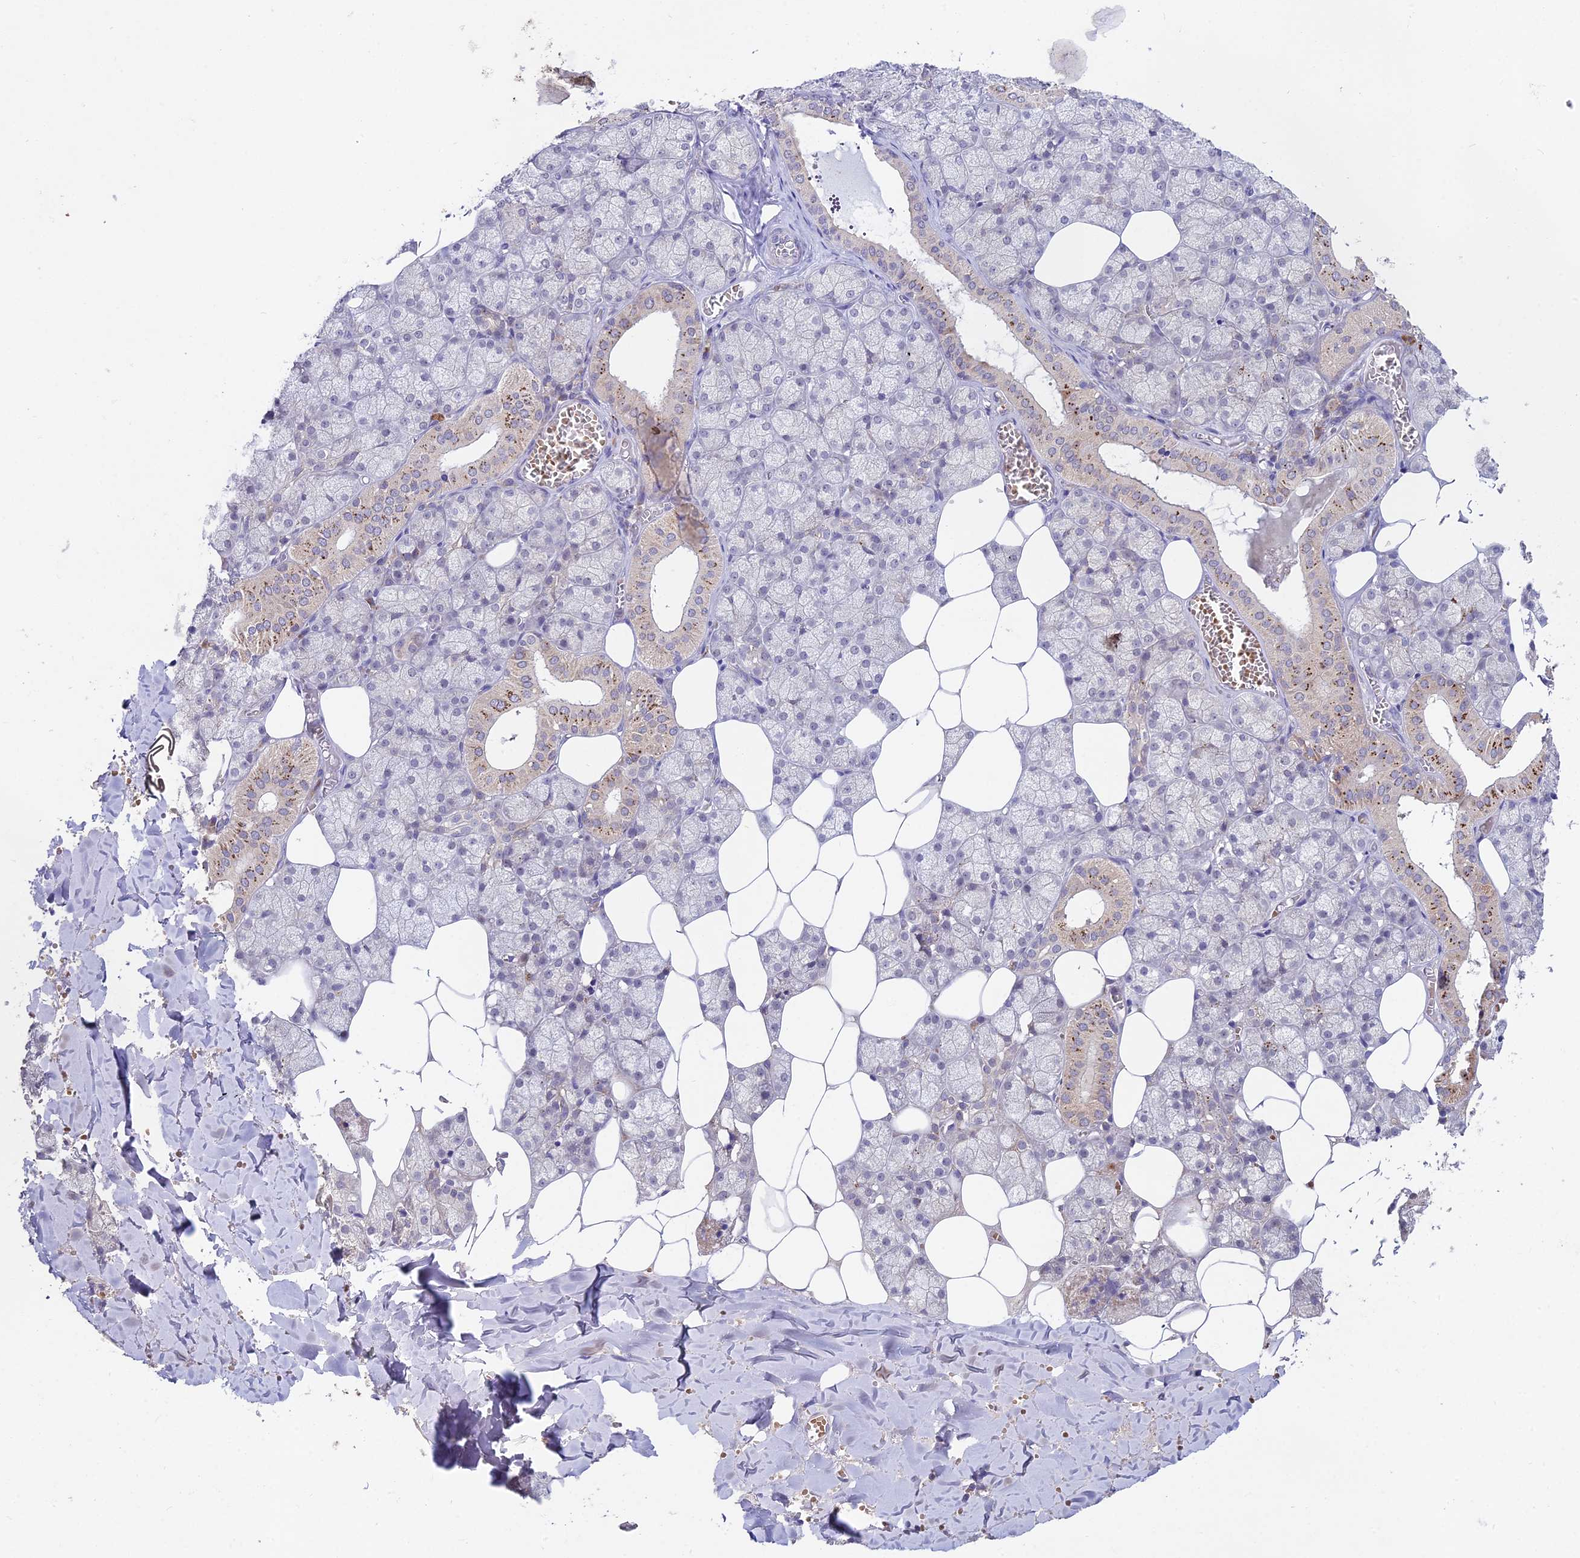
{"staining": {"intensity": "strong", "quantity": "<25%", "location": "cytoplasmic/membranous"}, "tissue": "salivary gland", "cell_type": "Glandular cells", "image_type": "normal", "snomed": [{"axis": "morphology", "description": "Normal tissue, NOS"}, {"axis": "topography", "description": "Salivary gland"}], "caption": "A micrograph showing strong cytoplasmic/membranous expression in about <25% of glandular cells in benign salivary gland, as visualized by brown immunohistochemical staining.", "gene": "WDR43", "patient": {"sex": "male", "age": 62}}